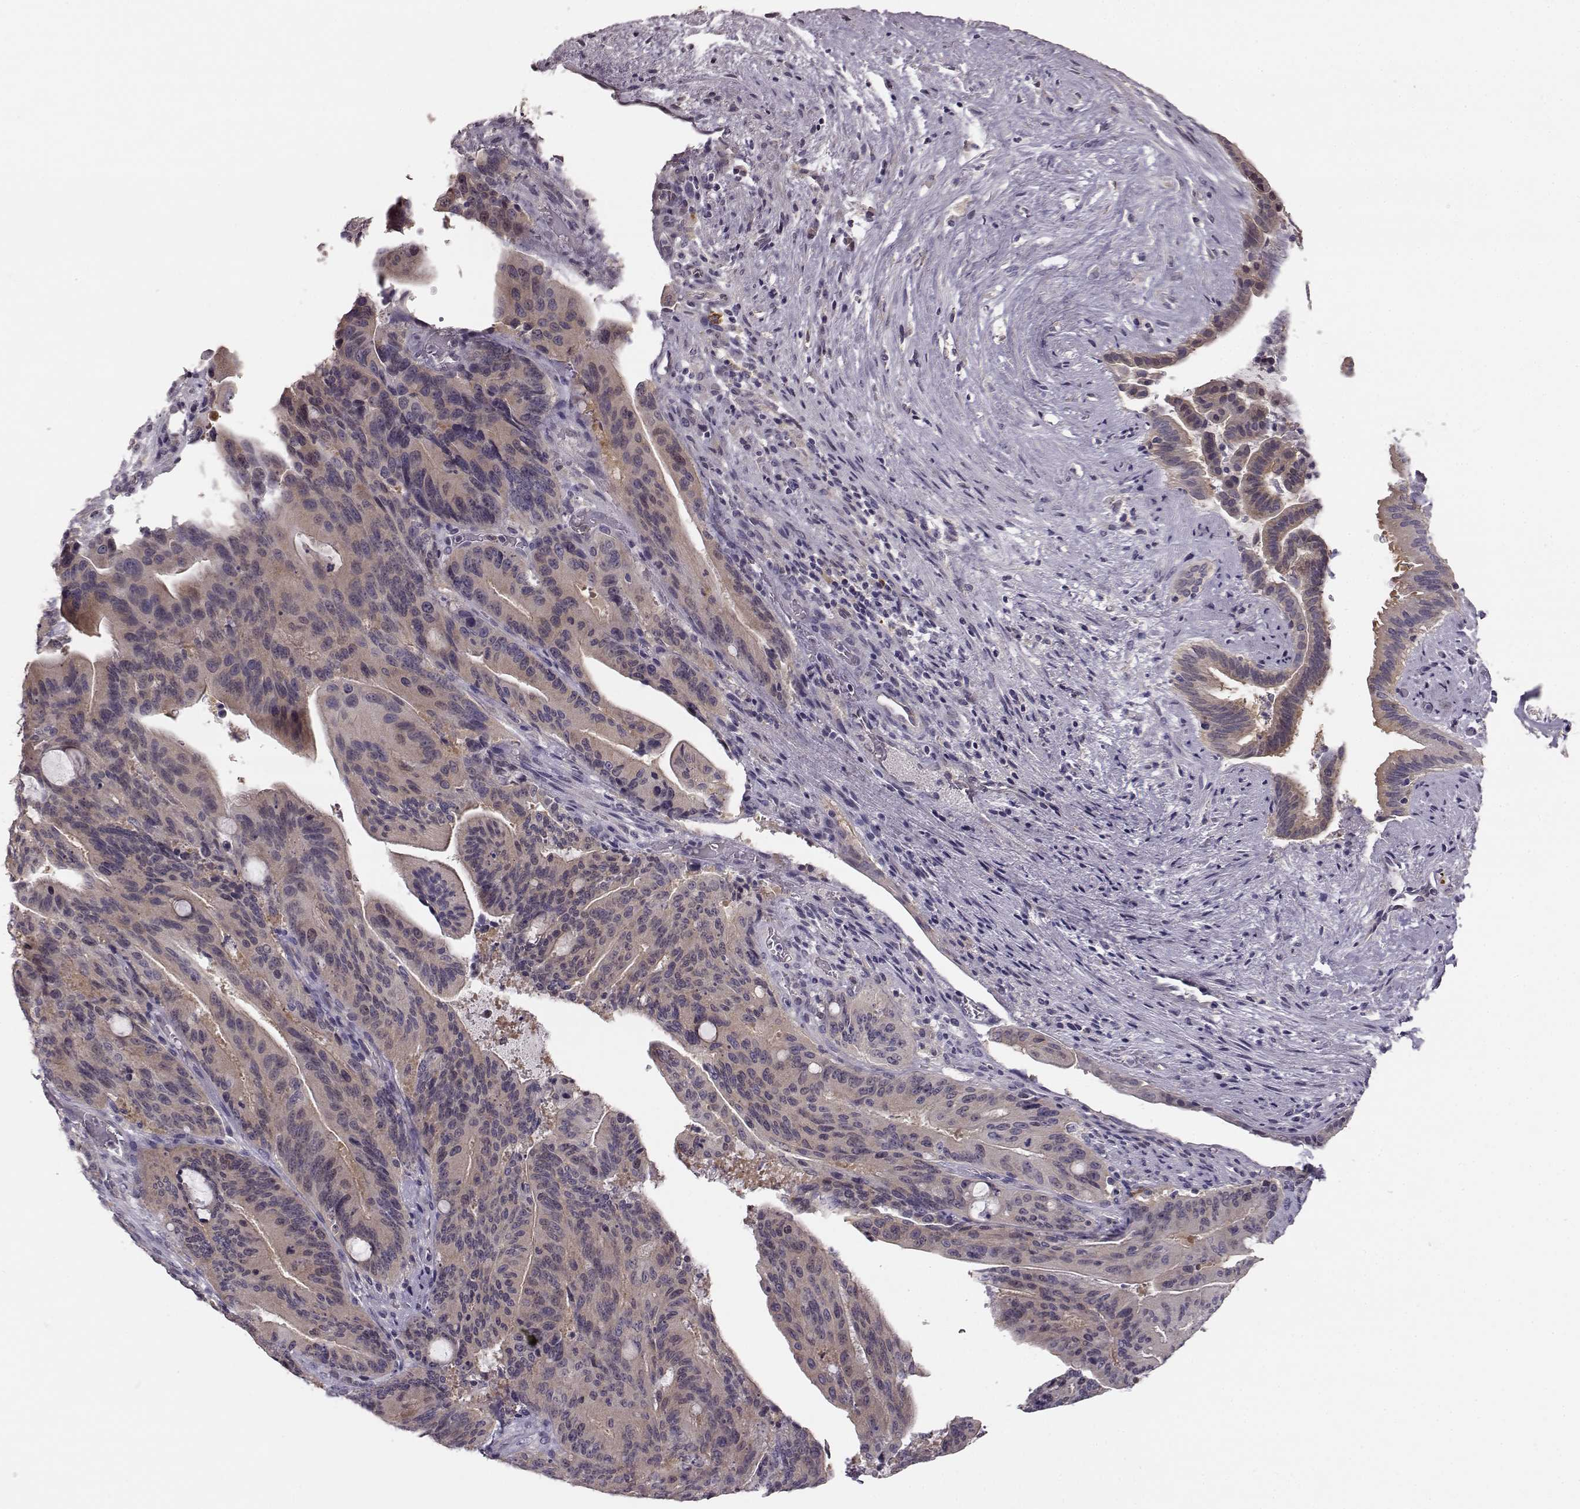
{"staining": {"intensity": "negative", "quantity": "none", "location": "none"}, "tissue": "liver cancer", "cell_type": "Tumor cells", "image_type": "cancer", "snomed": [{"axis": "morphology", "description": "Cholangiocarcinoma"}, {"axis": "topography", "description": "Liver"}], "caption": "Immunohistochemistry (IHC) of human liver cancer exhibits no staining in tumor cells.", "gene": "GPR50", "patient": {"sex": "female", "age": 73}}